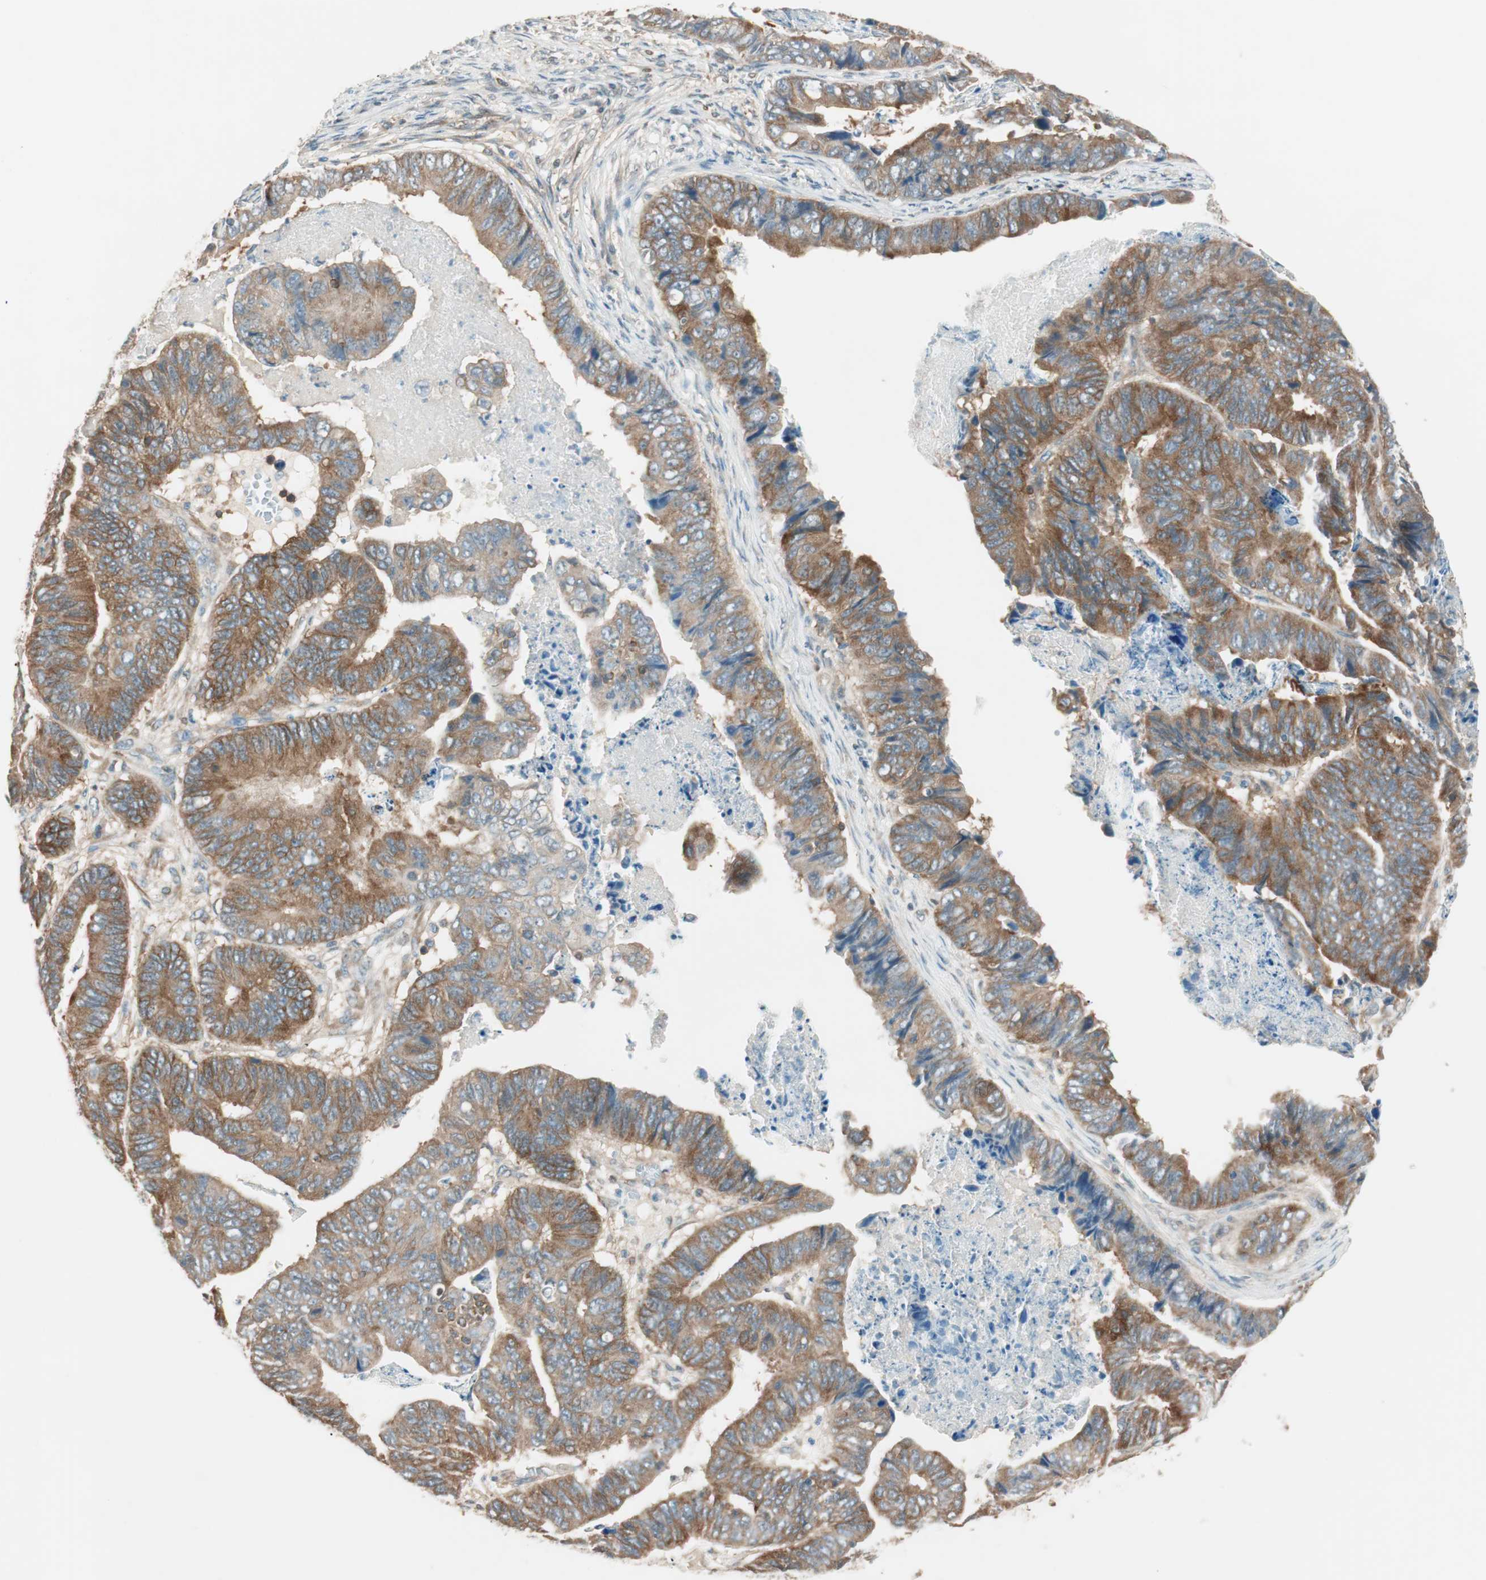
{"staining": {"intensity": "strong", "quantity": ">75%", "location": "cytoplasmic/membranous"}, "tissue": "stomach cancer", "cell_type": "Tumor cells", "image_type": "cancer", "snomed": [{"axis": "morphology", "description": "Adenocarcinoma, NOS"}, {"axis": "topography", "description": "Stomach, lower"}], "caption": "Immunohistochemical staining of human stomach cancer displays strong cytoplasmic/membranous protein staining in about >75% of tumor cells.", "gene": "BIN1", "patient": {"sex": "male", "age": 77}}